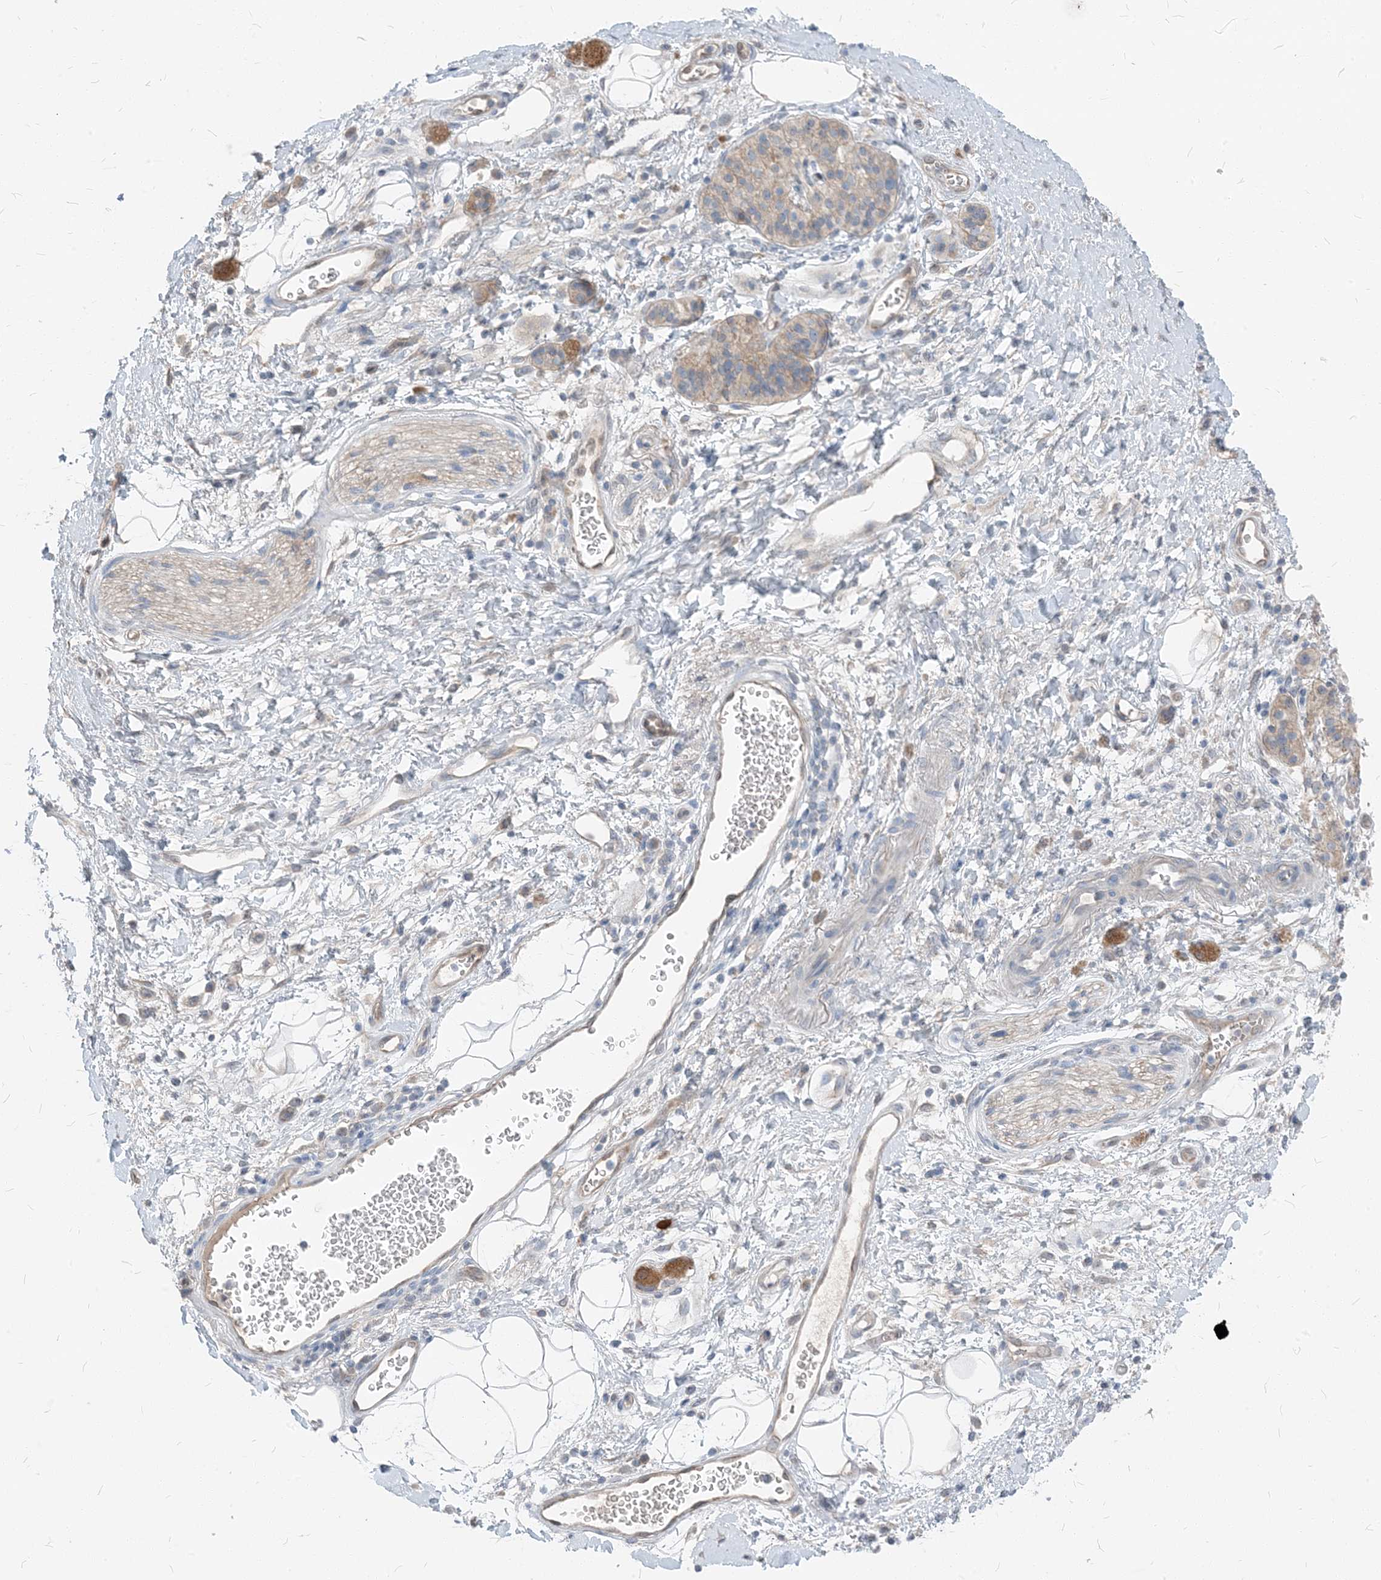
{"staining": {"intensity": "negative", "quantity": "none", "location": "none"}, "tissue": "adipose tissue", "cell_type": "Adipocytes", "image_type": "normal", "snomed": [{"axis": "morphology", "description": "Normal tissue, NOS"}, {"axis": "morphology", "description": "Adenocarcinoma, NOS"}, {"axis": "topography", "description": "Duodenum"}, {"axis": "topography", "description": "Peripheral nerve tissue"}], "caption": "The photomicrograph displays no staining of adipocytes in normal adipose tissue.", "gene": "NCOA7", "patient": {"sex": "female", "age": 60}}